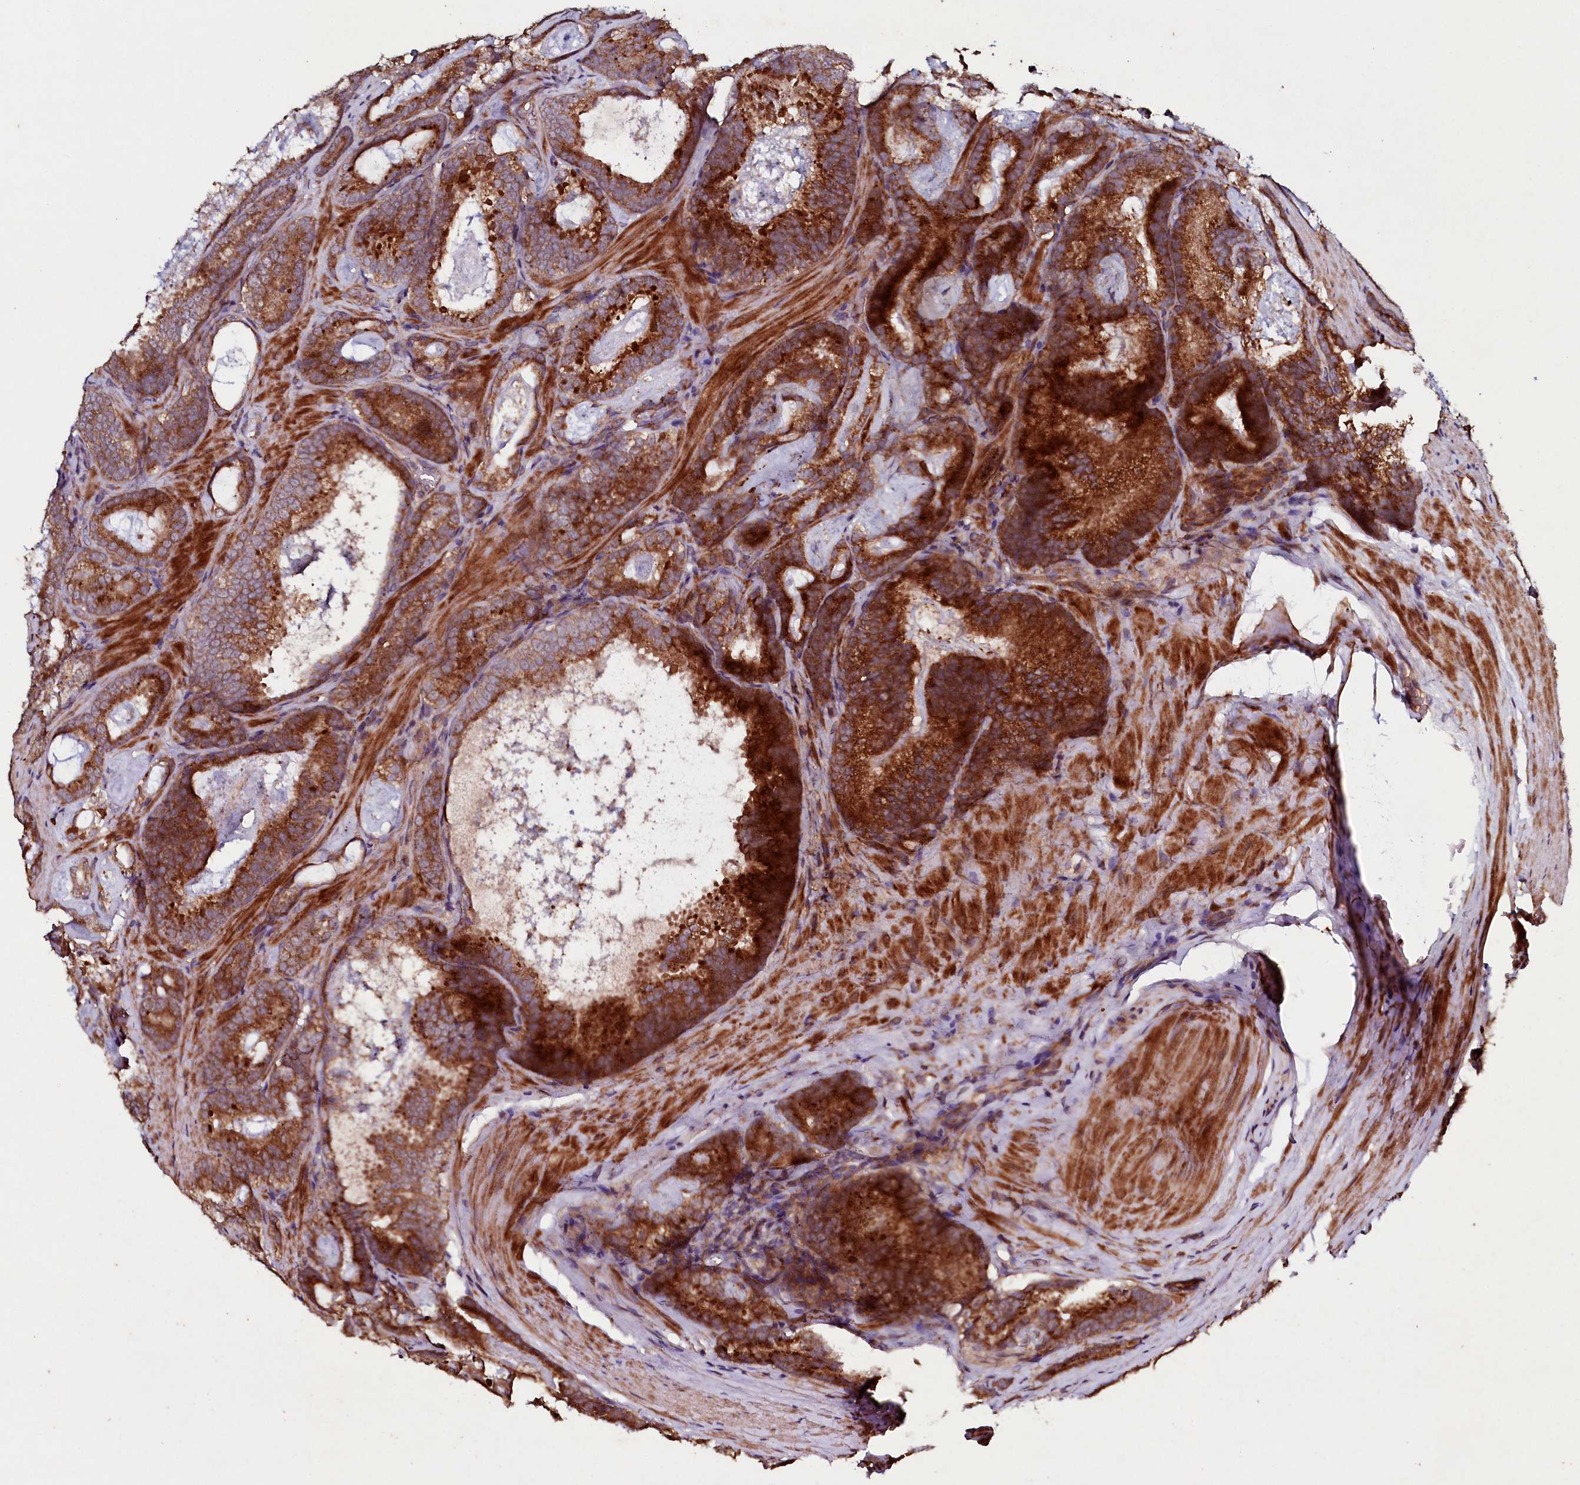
{"staining": {"intensity": "strong", "quantity": ">75%", "location": "cytoplasmic/membranous"}, "tissue": "prostate cancer", "cell_type": "Tumor cells", "image_type": "cancer", "snomed": [{"axis": "morphology", "description": "Adenocarcinoma, Low grade"}, {"axis": "topography", "description": "Prostate"}], "caption": "Prostate cancer (low-grade adenocarcinoma) stained with DAB (3,3'-diaminobenzidine) immunohistochemistry (IHC) shows high levels of strong cytoplasmic/membranous positivity in approximately >75% of tumor cells. The staining was performed using DAB (3,3'-diaminobenzidine) to visualize the protein expression in brown, while the nuclei were stained in blue with hematoxylin (Magnification: 20x).", "gene": "SEC24C", "patient": {"sex": "male", "age": 60}}